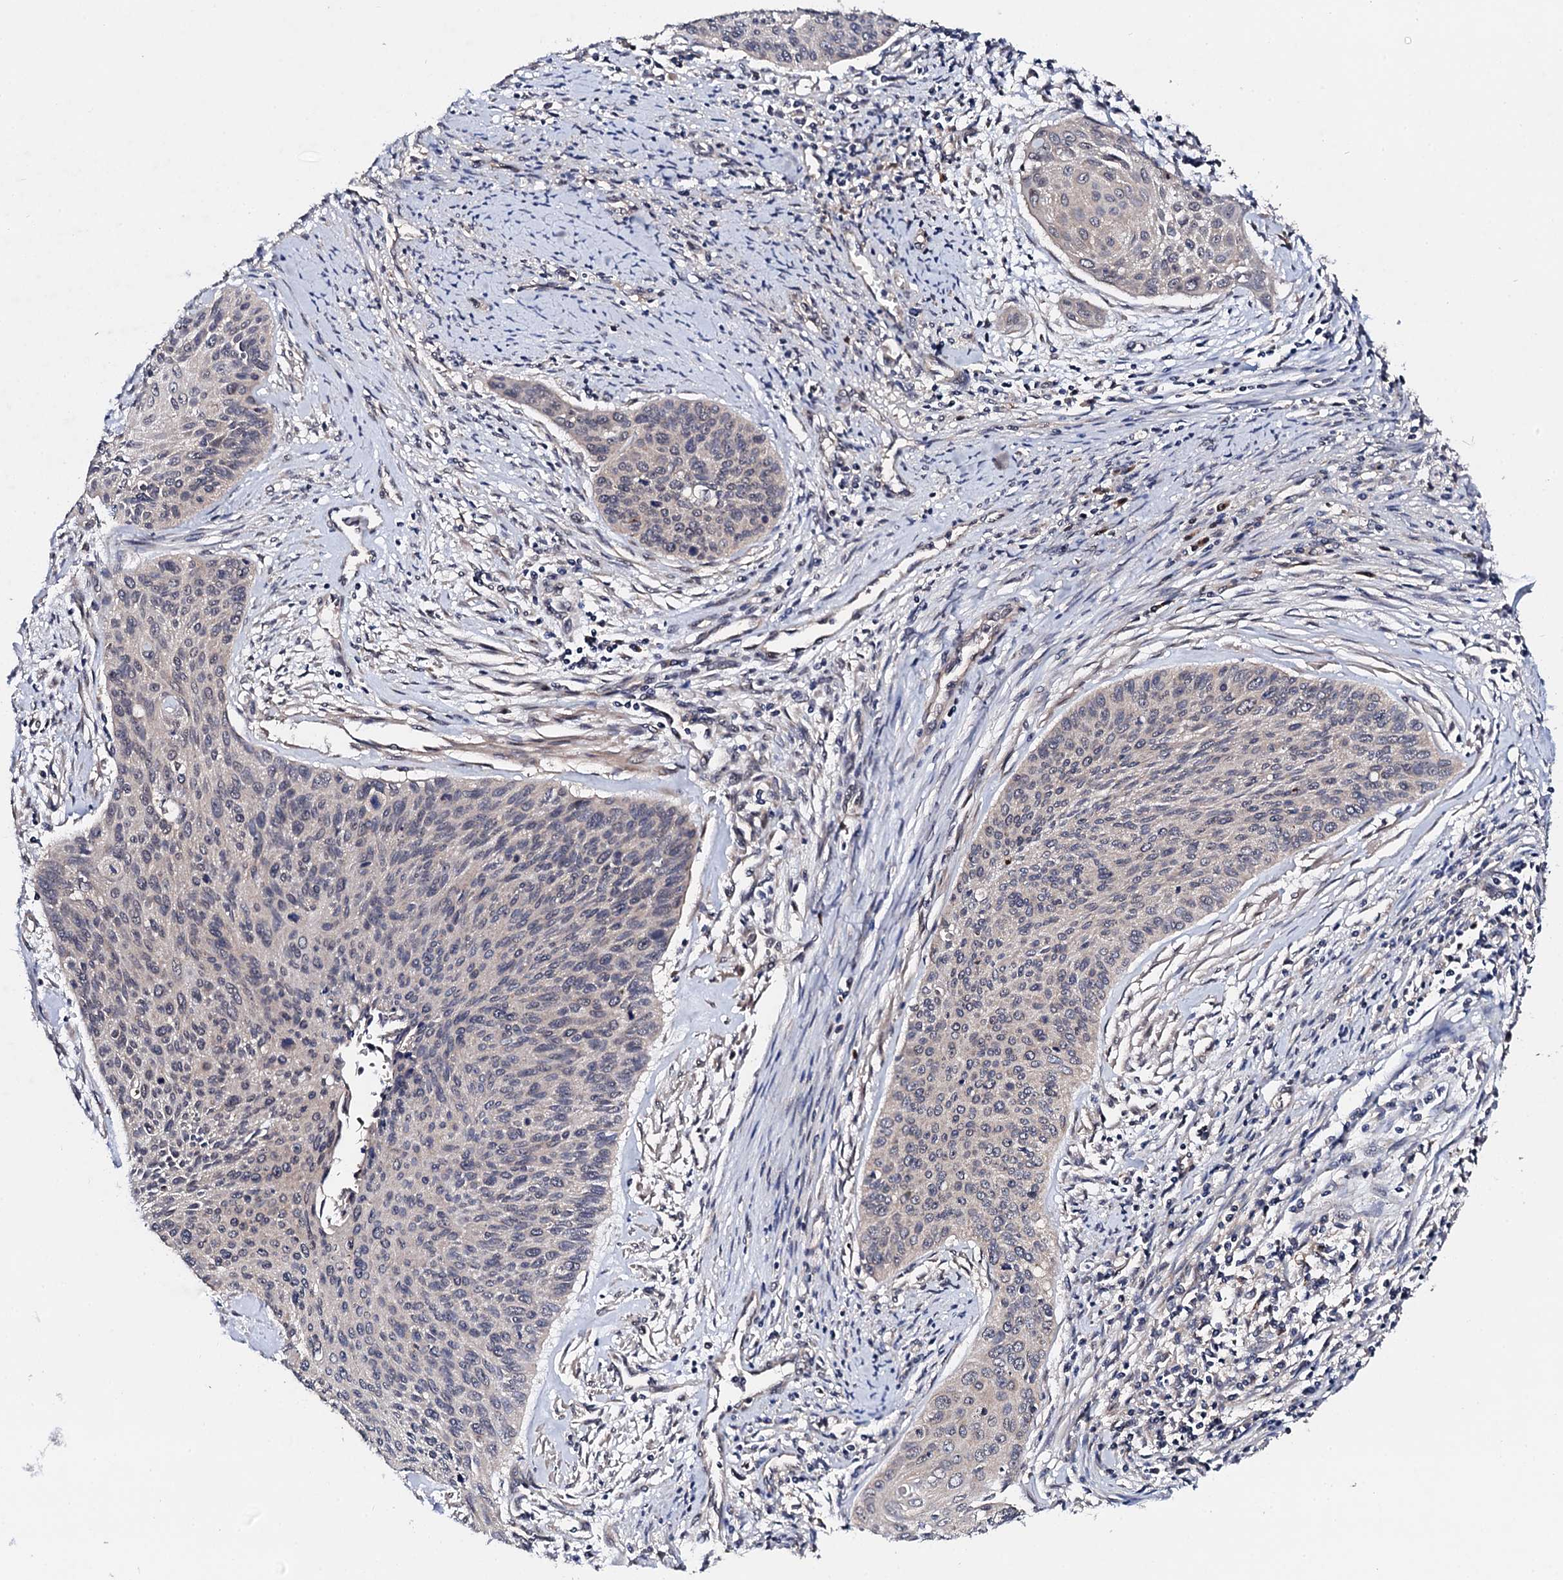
{"staining": {"intensity": "negative", "quantity": "none", "location": "none"}, "tissue": "cervical cancer", "cell_type": "Tumor cells", "image_type": "cancer", "snomed": [{"axis": "morphology", "description": "Squamous cell carcinoma, NOS"}, {"axis": "topography", "description": "Cervix"}], "caption": "Tumor cells are negative for brown protein staining in cervical cancer (squamous cell carcinoma). (Brightfield microscopy of DAB IHC at high magnification).", "gene": "IP6K1", "patient": {"sex": "female", "age": 55}}